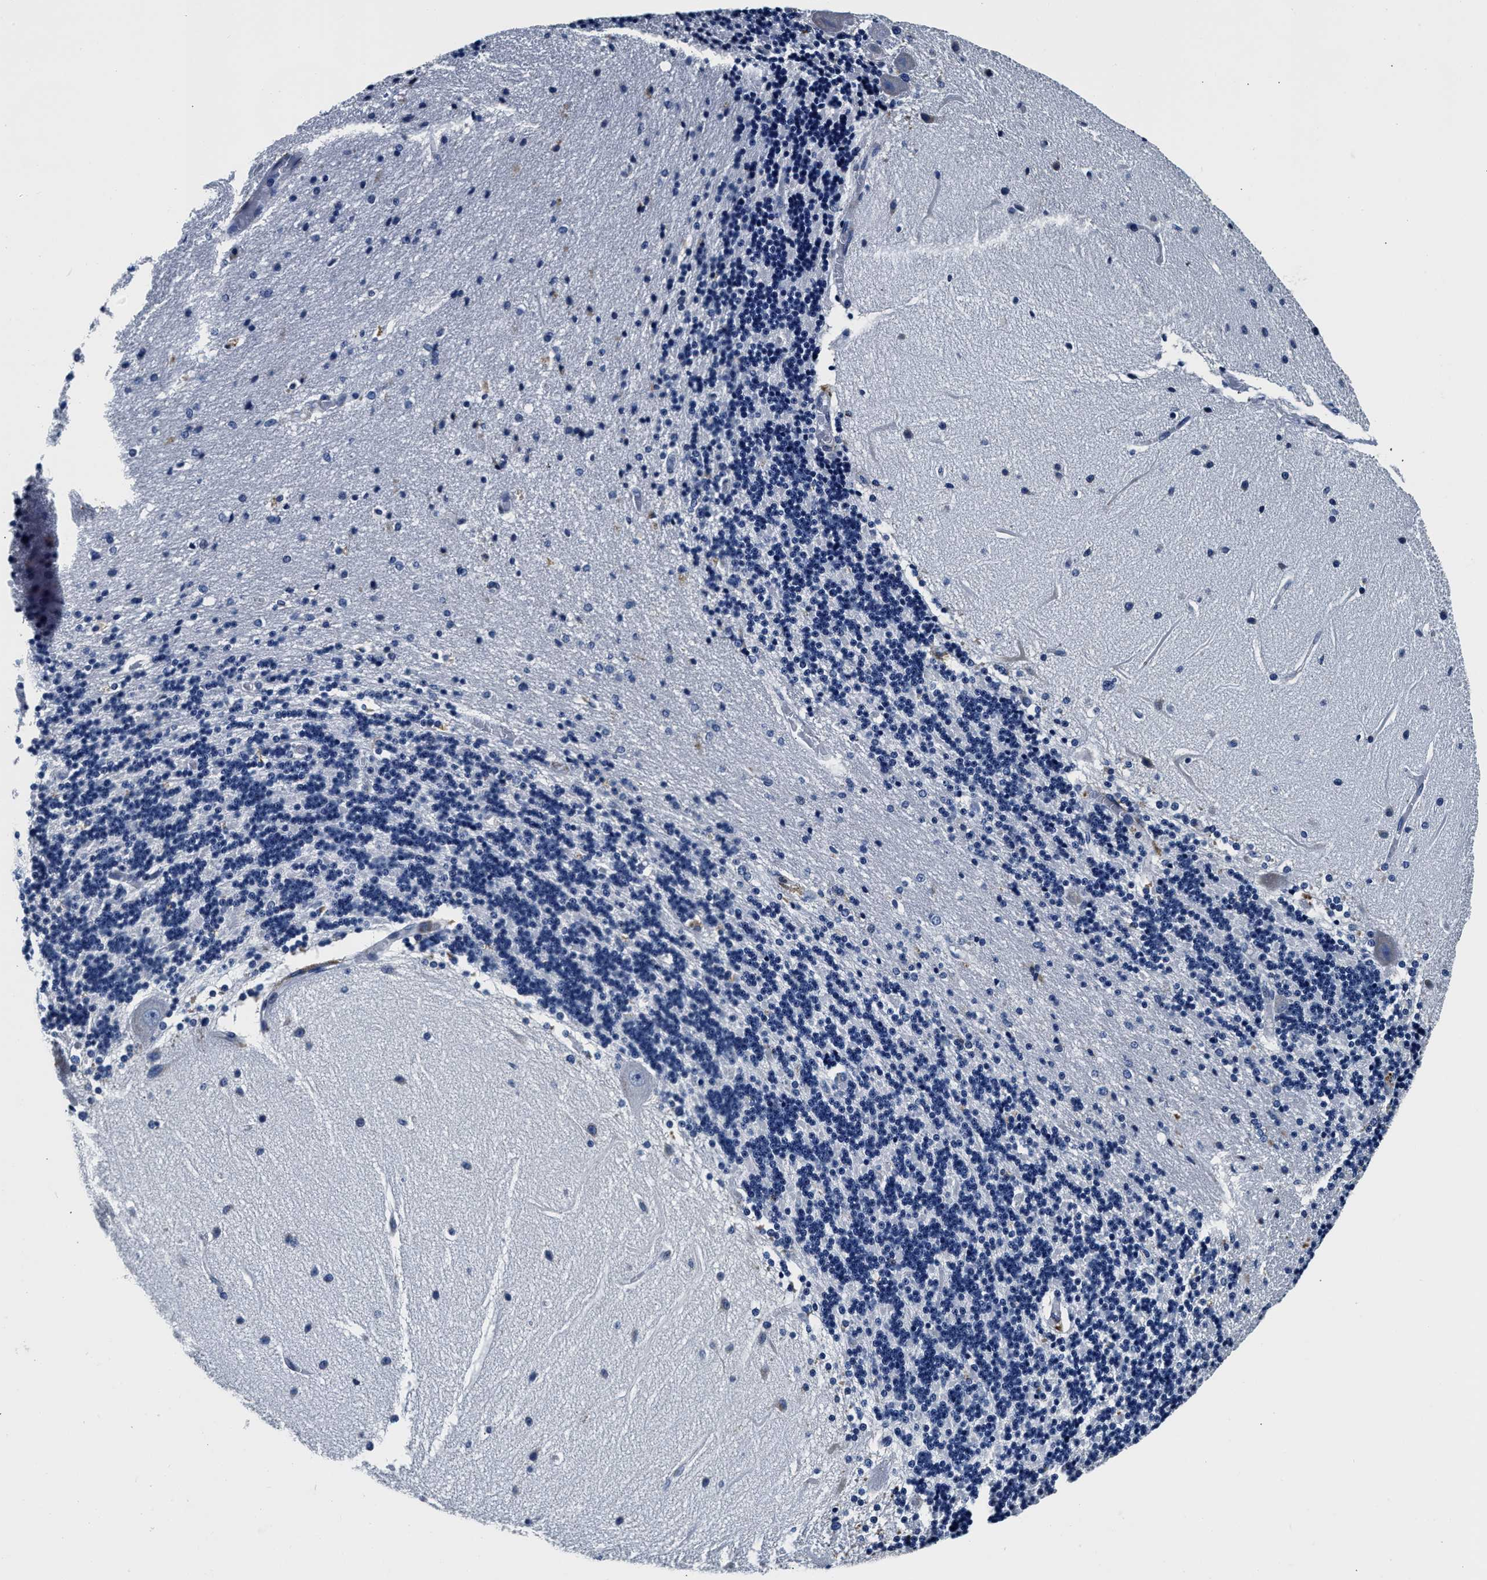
{"staining": {"intensity": "negative", "quantity": "none", "location": "none"}, "tissue": "cerebellum", "cell_type": "Cells in granular layer", "image_type": "normal", "snomed": [{"axis": "morphology", "description": "Normal tissue, NOS"}, {"axis": "topography", "description": "Cerebellum"}], "caption": "DAB (3,3'-diaminobenzidine) immunohistochemical staining of unremarkable human cerebellum exhibits no significant positivity in cells in granular layer.", "gene": "GRN", "patient": {"sex": "female", "age": 54}}